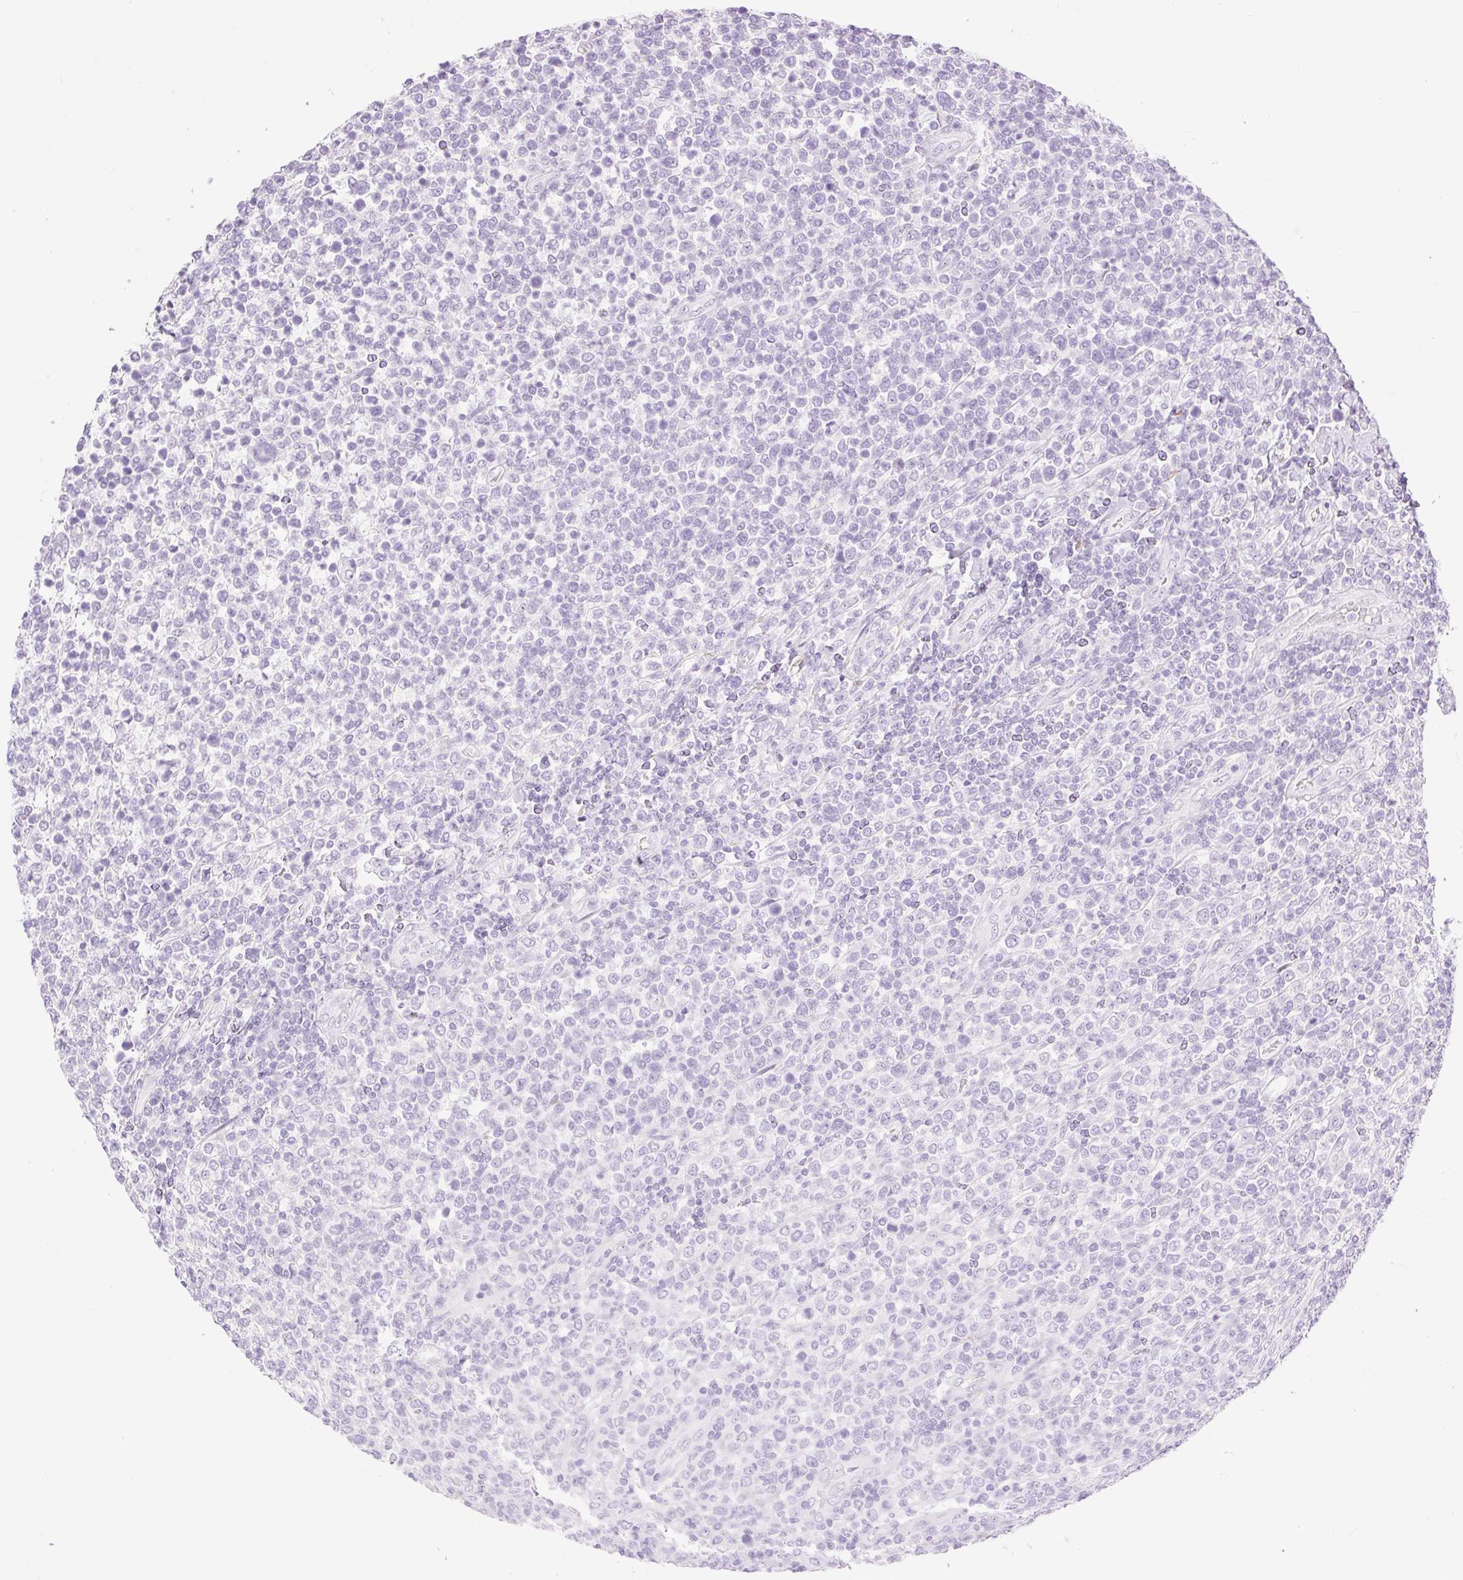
{"staining": {"intensity": "negative", "quantity": "none", "location": "none"}, "tissue": "lymphoma", "cell_type": "Tumor cells", "image_type": "cancer", "snomed": [{"axis": "morphology", "description": "Malignant lymphoma, non-Hodgkin's type, High grade"}, {"axis": "topography", "description": "Soft tissue"}], "caption": "This is a micrograph of immunohistochemistry (IHC) staining of malignant lymphoma, non-Hodgkin's type (high-grade), which shows no positivity in tumor cells. Brightfield microscopy of immunohistochemistry stained with DAB (brown) and hematoxylin (blue), captured at high magnification.", "gene": "SP140L", "patient": {"sex": "female", "age": 56}}